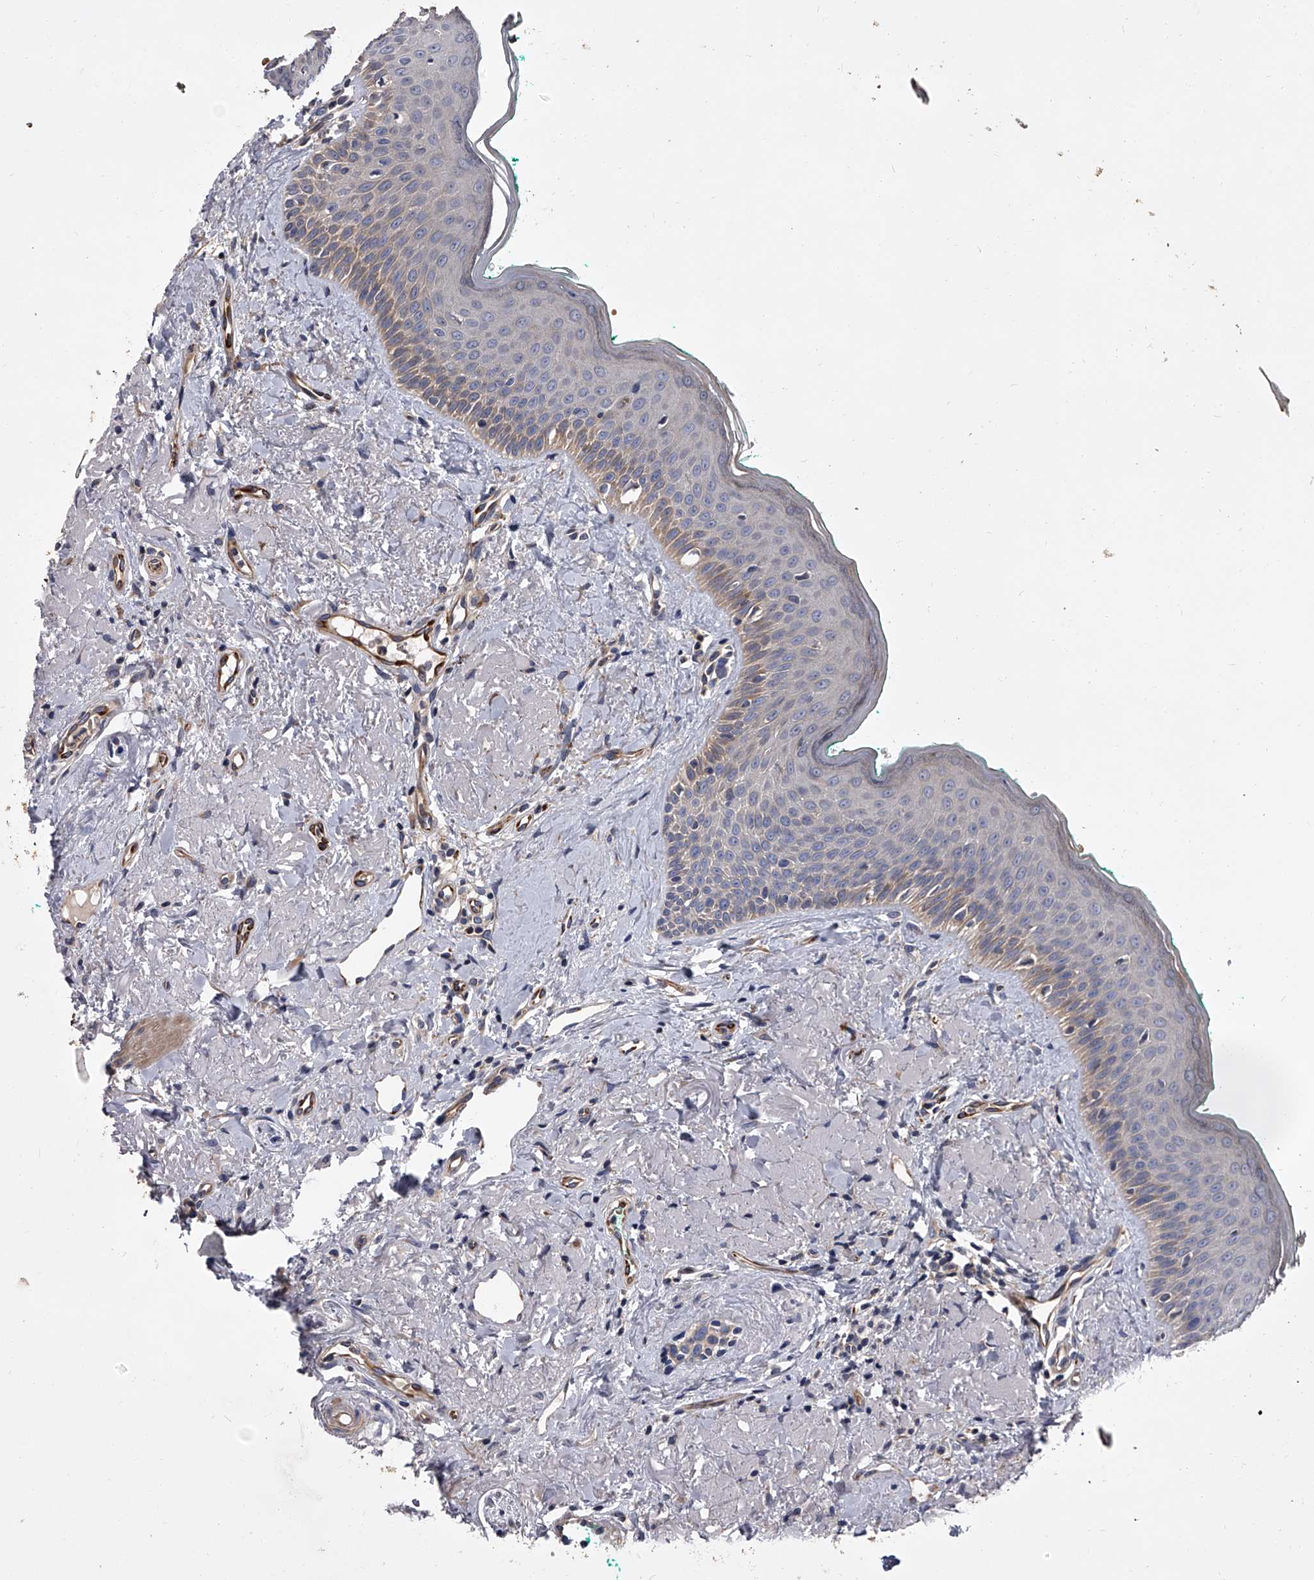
{"staining": {"intensity": "weak", "quantity": "<25%", "location": "cytoplasmic/membranous"}, "tissue": "oral mucosa", "cell_type": "Squamous epithelial cells", "image_type": "normal", "snomed": [{"axis": "morphology", "description": "Normal tissue, NOS"}, {"axis": "topography", "description": "Oral tissue"}], "caption": "The micrograph exhibits no staining of squamous epithelial cells in normal oral mucosa.", "gene": "STK36", "patient": {"sex": "female", "age": 70}}